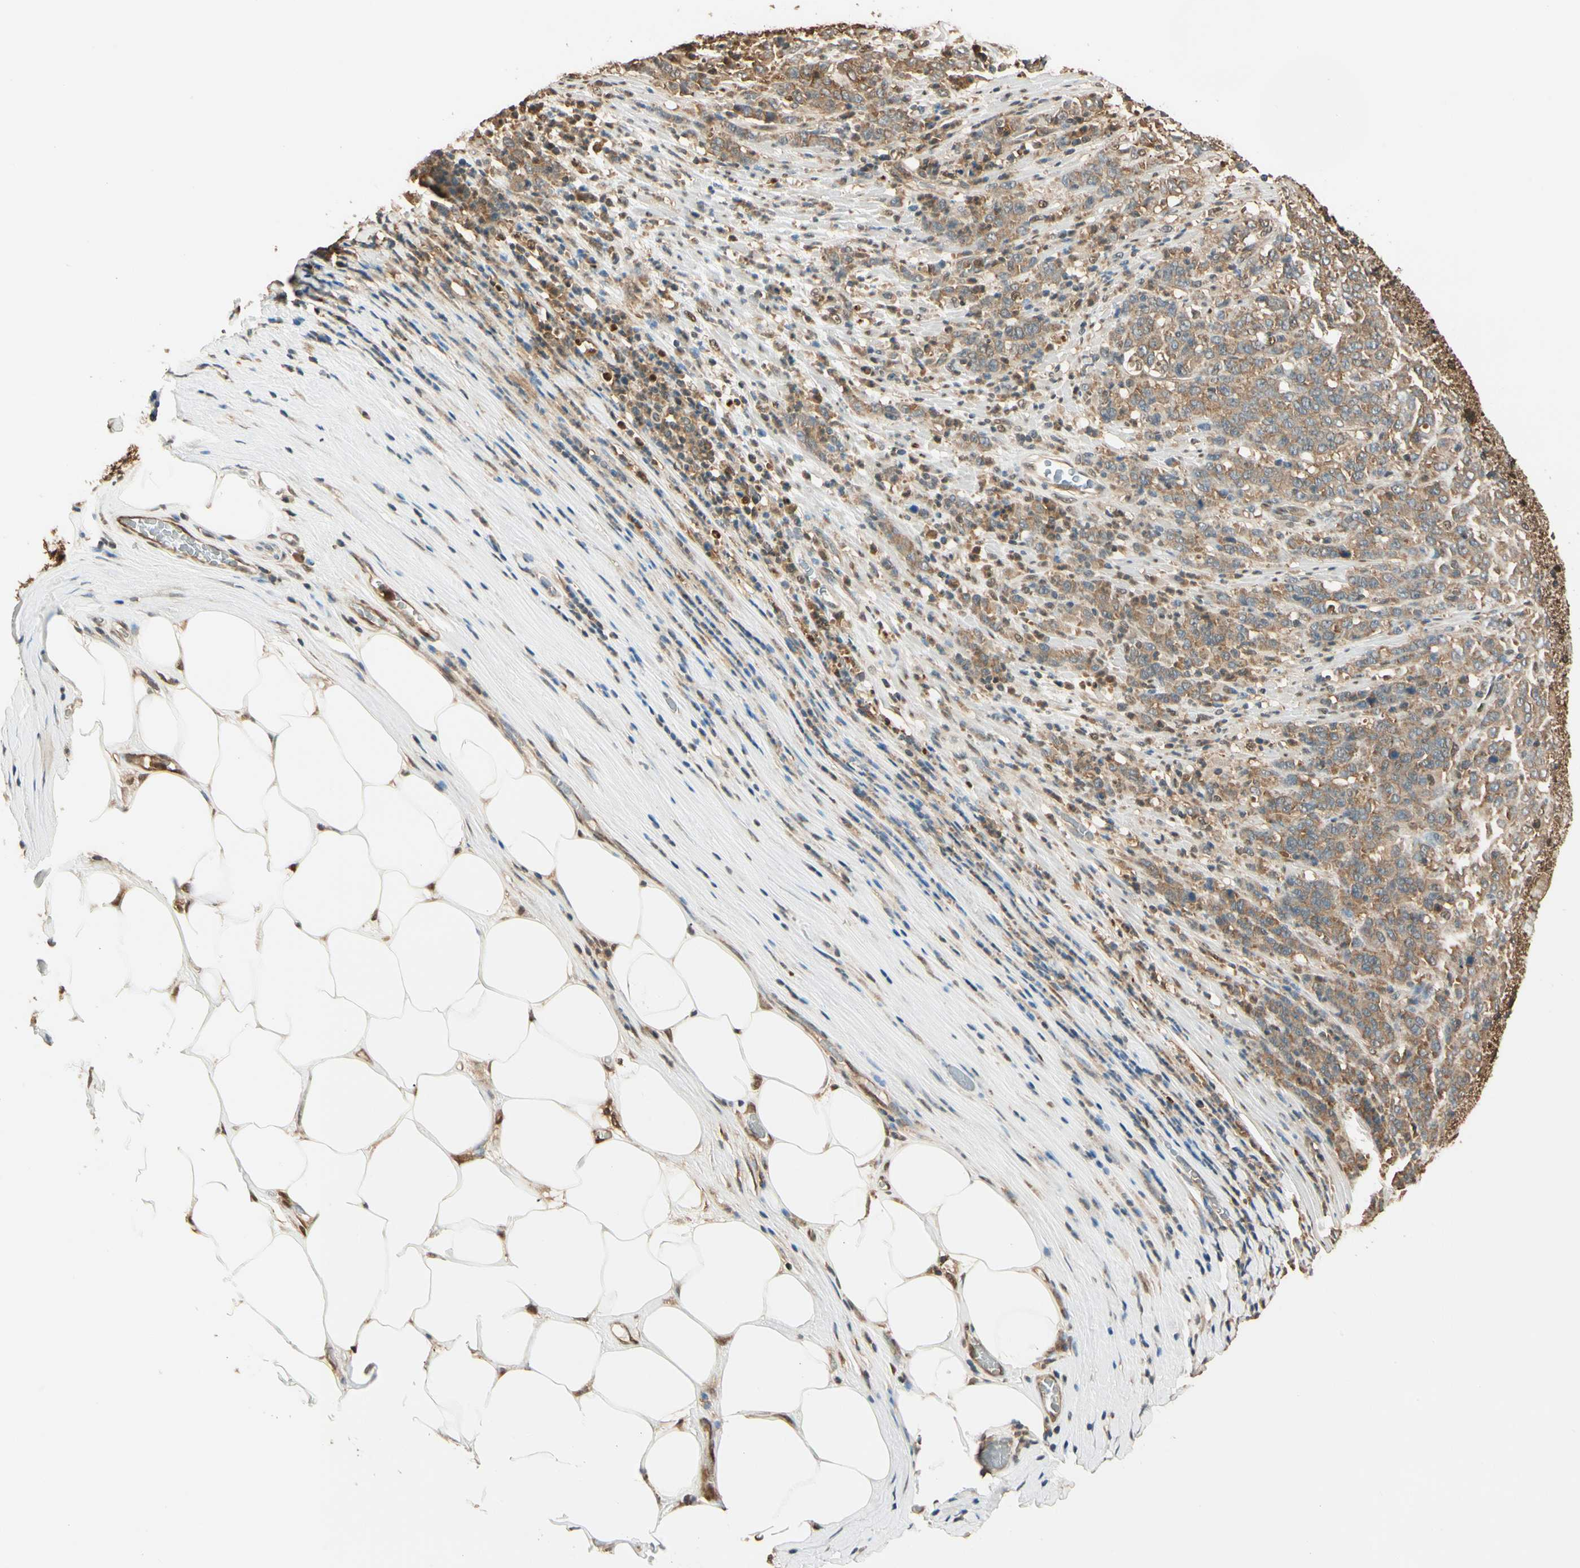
{"staining": {"intensity": "weak", "quantity": ">75%", "location": "cytoplasmic/membranous"}, "tissue": "stomach cancer", "cell_type": "Tumor cells", "image_type": "cancer", "snomed": [{"axis": "morphology", "description": "Adenocarcinoma, NOS"}, {"axis": "topography", "description": "Stomach, lower"}], "caption": "Approximately >75% of tumor cells in human stomach adenocarcinoma reveal weak cytoplasmic/membranous protein positivity as visualized by brown immunohistochemical staining.", "gene": "PNCK", "patient": {"sex": "female", "age": 71}}